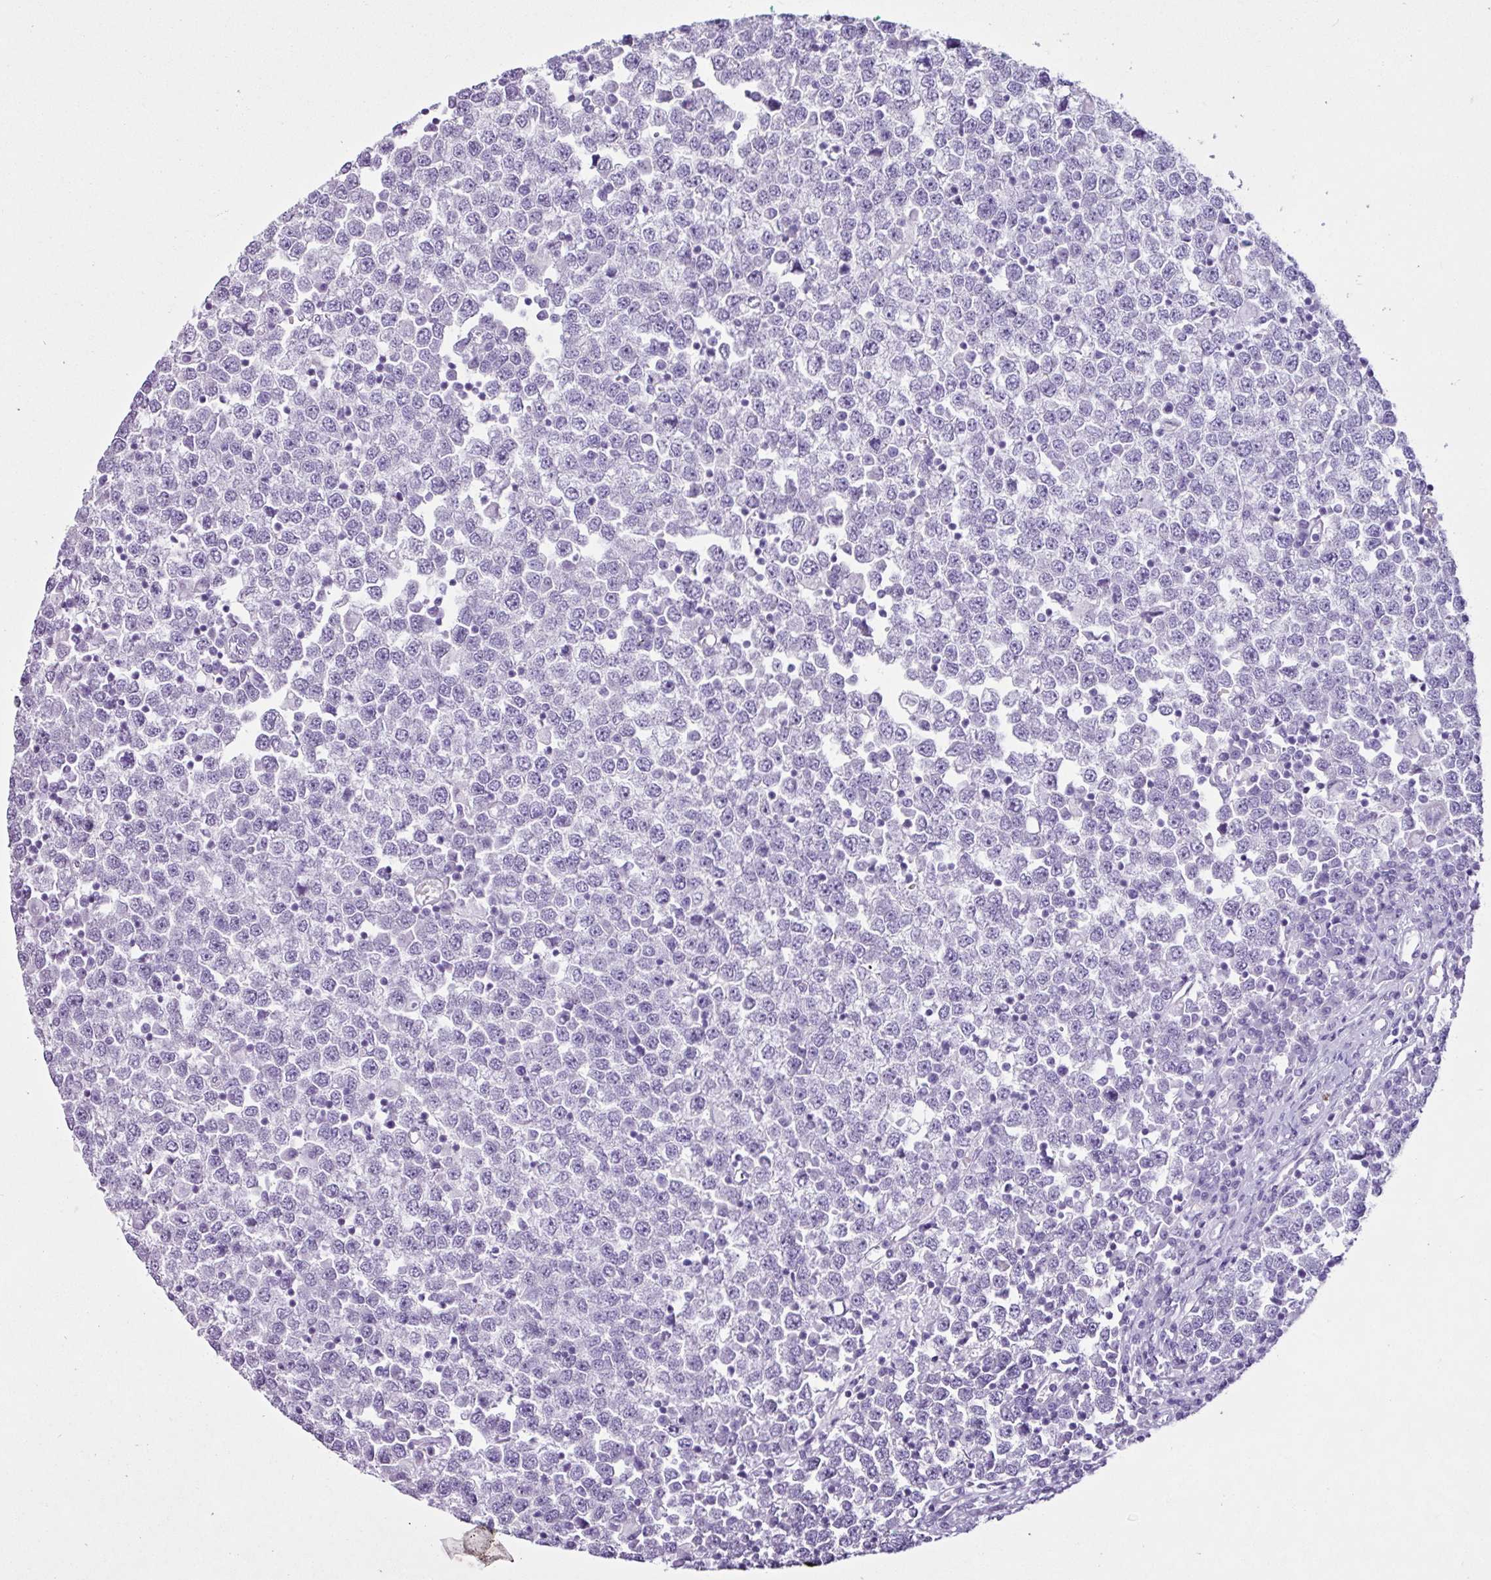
{"staining": {"intensity": "negative", "quantity": "none", "location": "none"}, "tissue": "testis cancer", "cell_type": "Tumor cells", "image_type": "cancer", "snomed": [{"axis": "morphology", "description": "Seminoma, NOS"}, {"axis": "topography", "description": "Testis"}], "caption": "Human testis cancer stained for a protein using immunohistochemistry (IHC) exhibits no staining in tumor cells.", "gene": "PGR", "patient": {"sex": "male", "age": 65}}